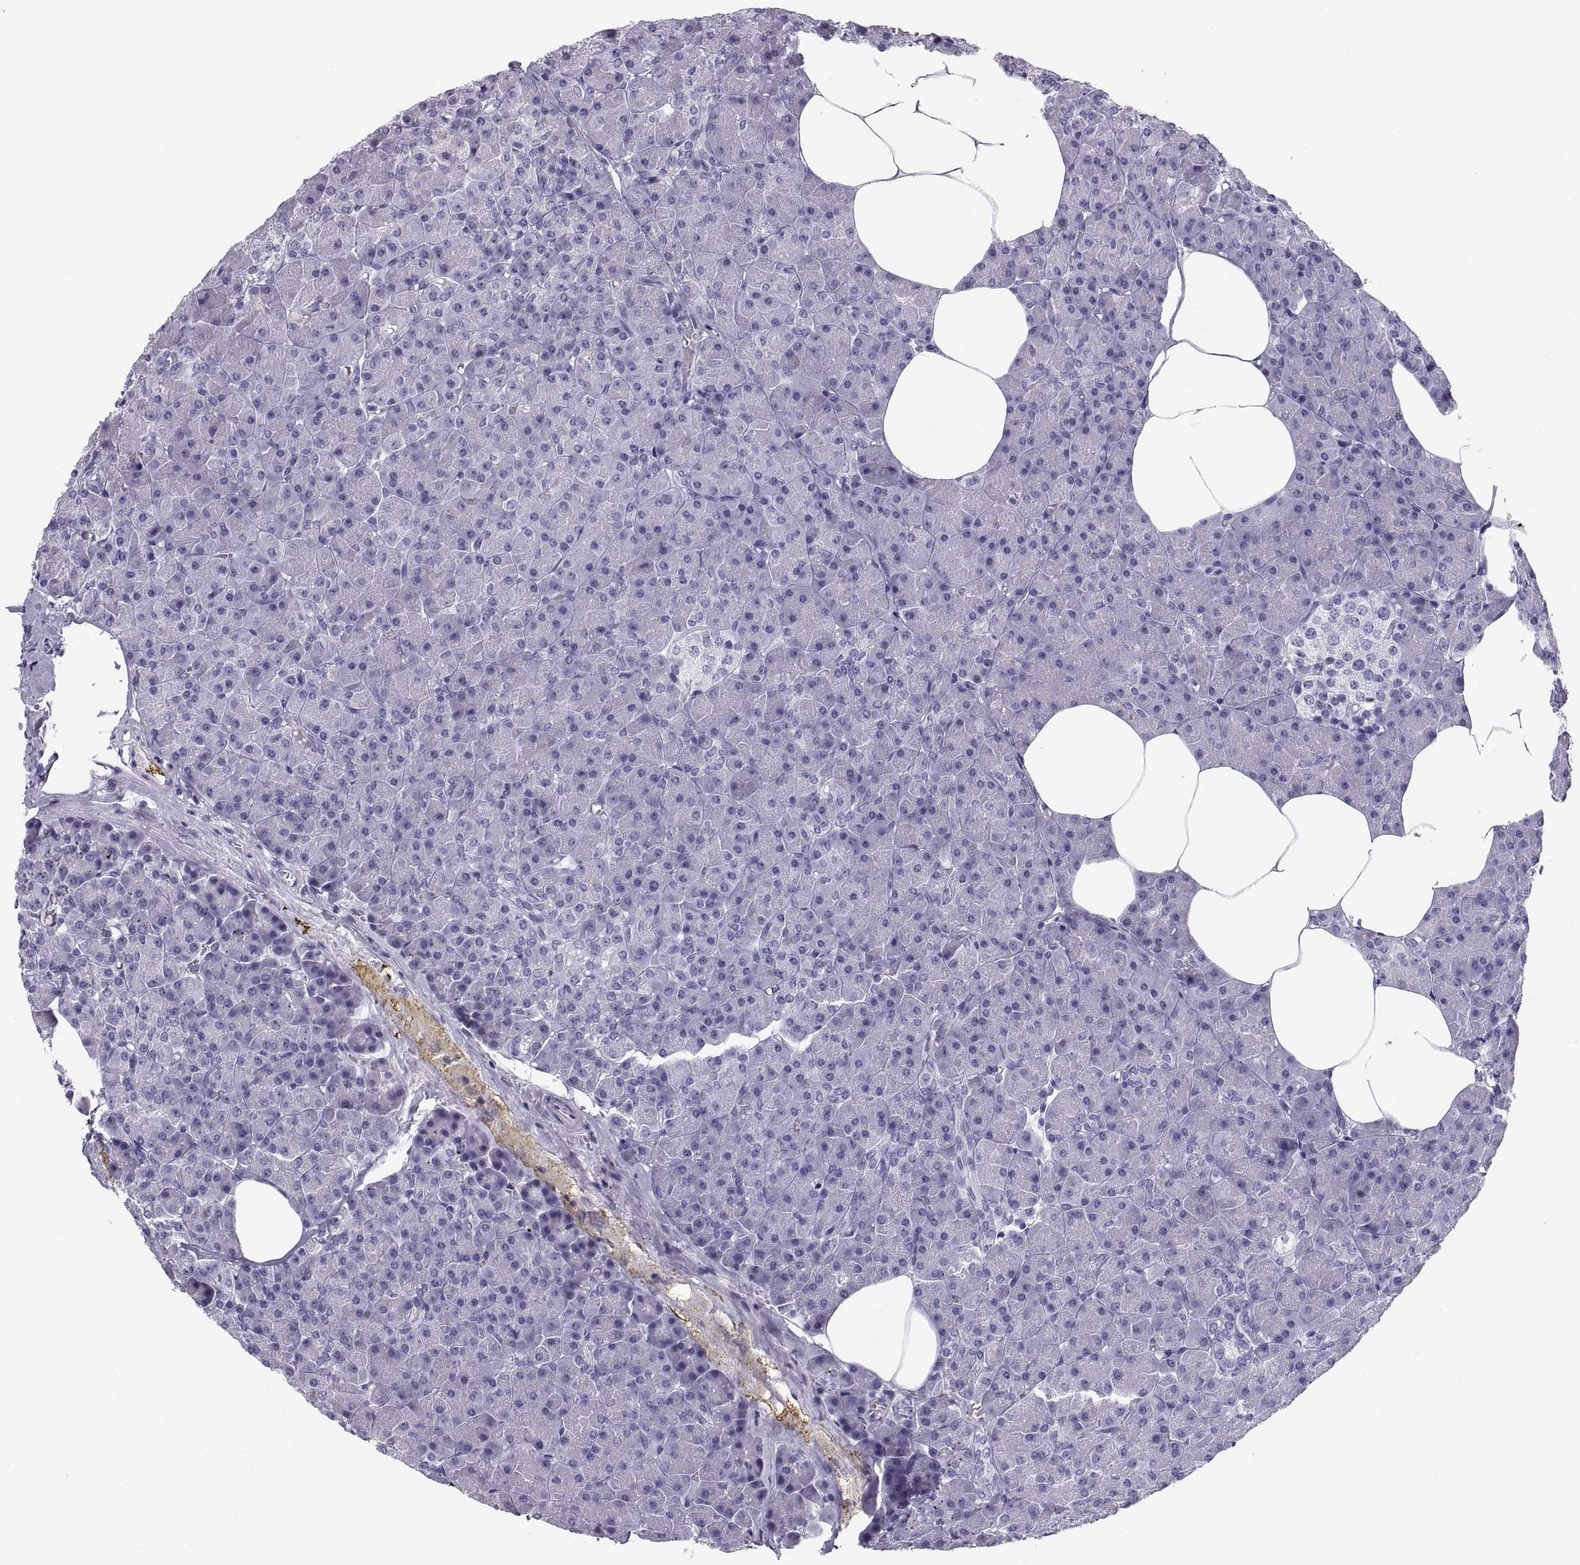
{"staining": {"intensity": "negative", "quantity": "none", "location": "none"}, "tissue": "pancreas", "cell_type": "Exocrine glandular cells", "image_type": "normal", "snomed": [{"axis": "morphology", "description": "Normal tissue, NOS"}, {"axis": "topography", "description": "Pancreas"}], "caption": "Human pancreas stained for a protein using immunohistochemistry (IHC) demonstrates no staining in exocrine glandular cells.", "gene": "PAX2", "patient": {"sex": "female", "age": 45}}